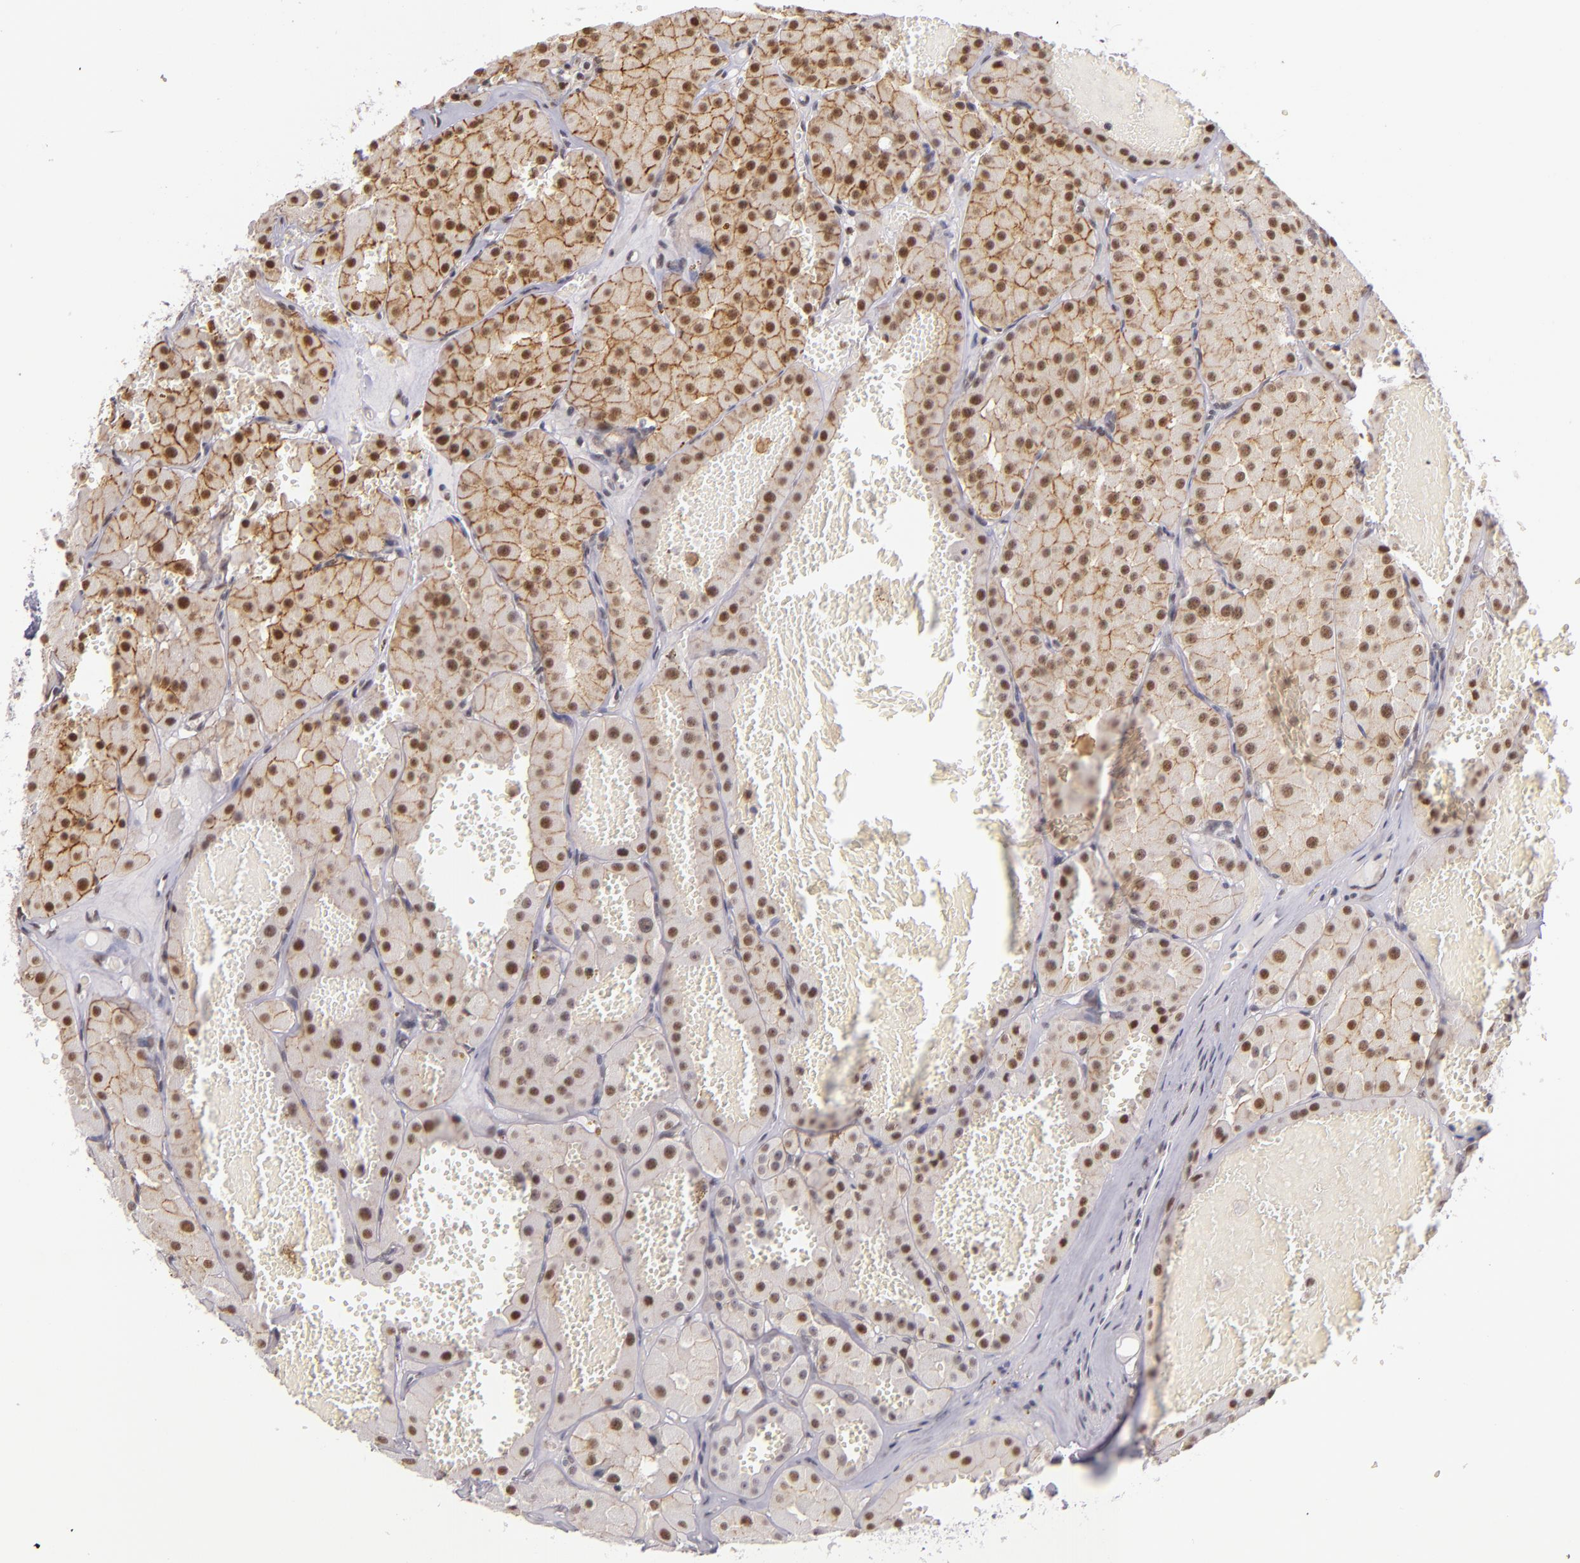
{"staining": {"intensity": "moderate", "quantity": ">75%", "location": "cytoplasmic/membranous,nuclear"}, "tissue": "renal cancer", "cell_type": "Tumor cells", "image_type": "cancer", "snomed": [{"axis": "morphology", "description": "Adenocarcinoma, uncertain malignant potential"}, {"axis": "topography", "description": "Kidney"}], "caption": "Protein positivity by IHC shows moderate cytoplasmic/membranous and nuclear staining in approximately >75% of tumor cells in adenocarcinoma,  uncertain malignant potential (renal). The staining was performed using DAB to visualize the protein expression in brown, while the nuclei were stained in blue with hematoxylin (Magnification: 20x).", "gene": "NCOR2", "patient": {"sex": "male", "age": 63}}